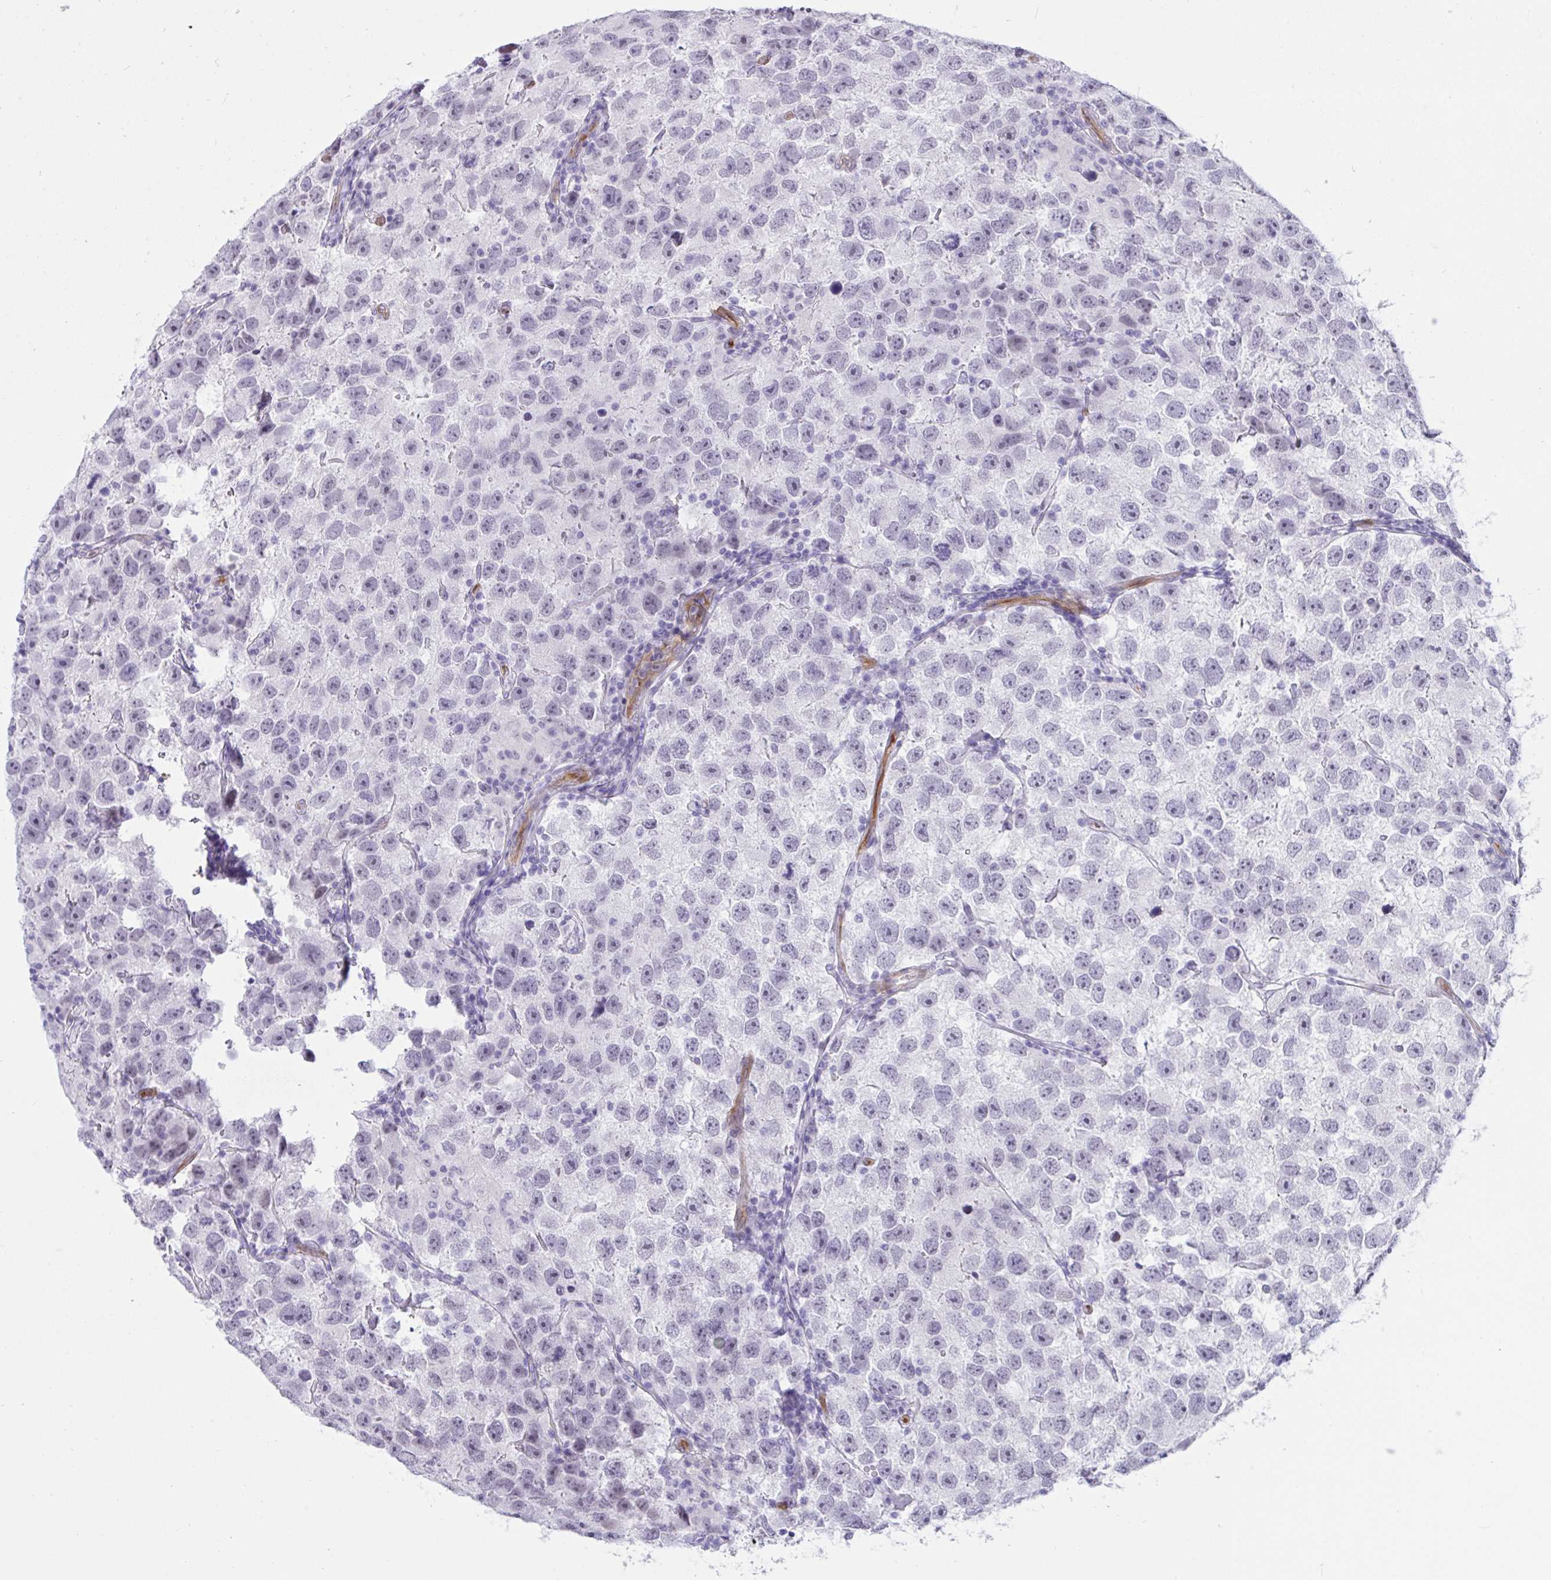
{"staining": {"intensity": "negative", "quantity": "none", "location": "none"}, "tissue": "testis cancer", "cell_type": "Tumor cells", "image_type": "cancer", "snomed": [{"axis": "morphology", "description": "Seminoma, NOS"}, {"axis": "topography", "description": "Testis"}], "caption": "Histopathology image shows no significant protein positivity in tumor cells of testis seminoma. (Stains: DAB IHC with hematoxylin counter stain, Microscopy: brightfield microscopy at high magnification).", "gene": "EML1", "patient": {"sex": "male", "age": 26}}